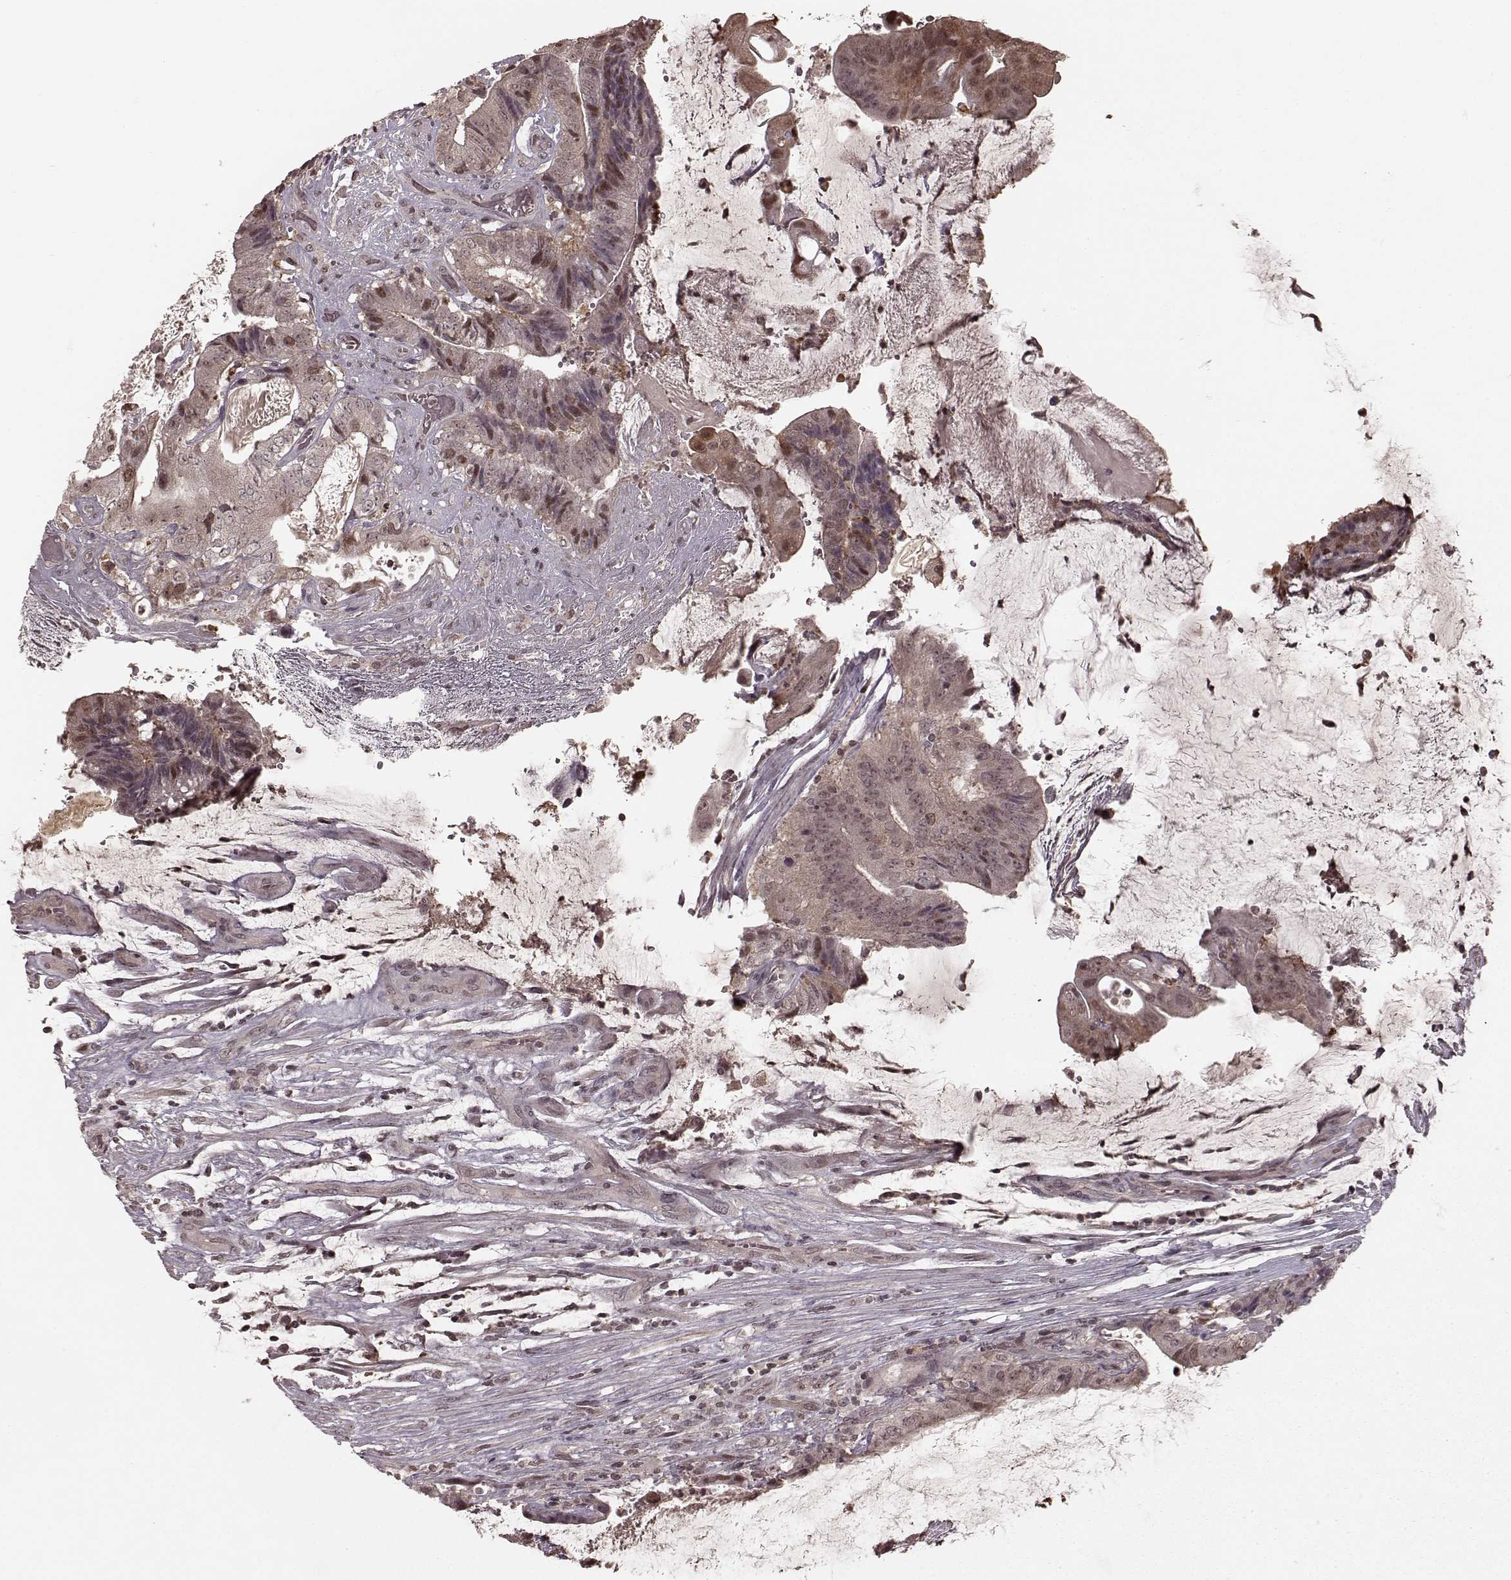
{"staining": {"intensity": "weak", "quantity": "25%-75%", "location": "cytoplasmic/membranous,nuclear"}, "tissue": "colorectal cancer", "cell_type": "Tumor cells", "image_type": "cancer", "snomed": [{"axis": "morphology", "description": "Adenocarcinoma, NOS"}, {"axis": "topography", "description": "Colon"}], "caption": "DAB immunohistochemical staining of adenocarcinoma (colorectal) displays weak cytoplasmic/membranous and nuclear protein expression in about 25%-75% of tumor cells. (DAB = brown stain, brightfield microscopy at high magnification).", "gene": "GSS", "patient": {"sex": "female", "age": 43}}